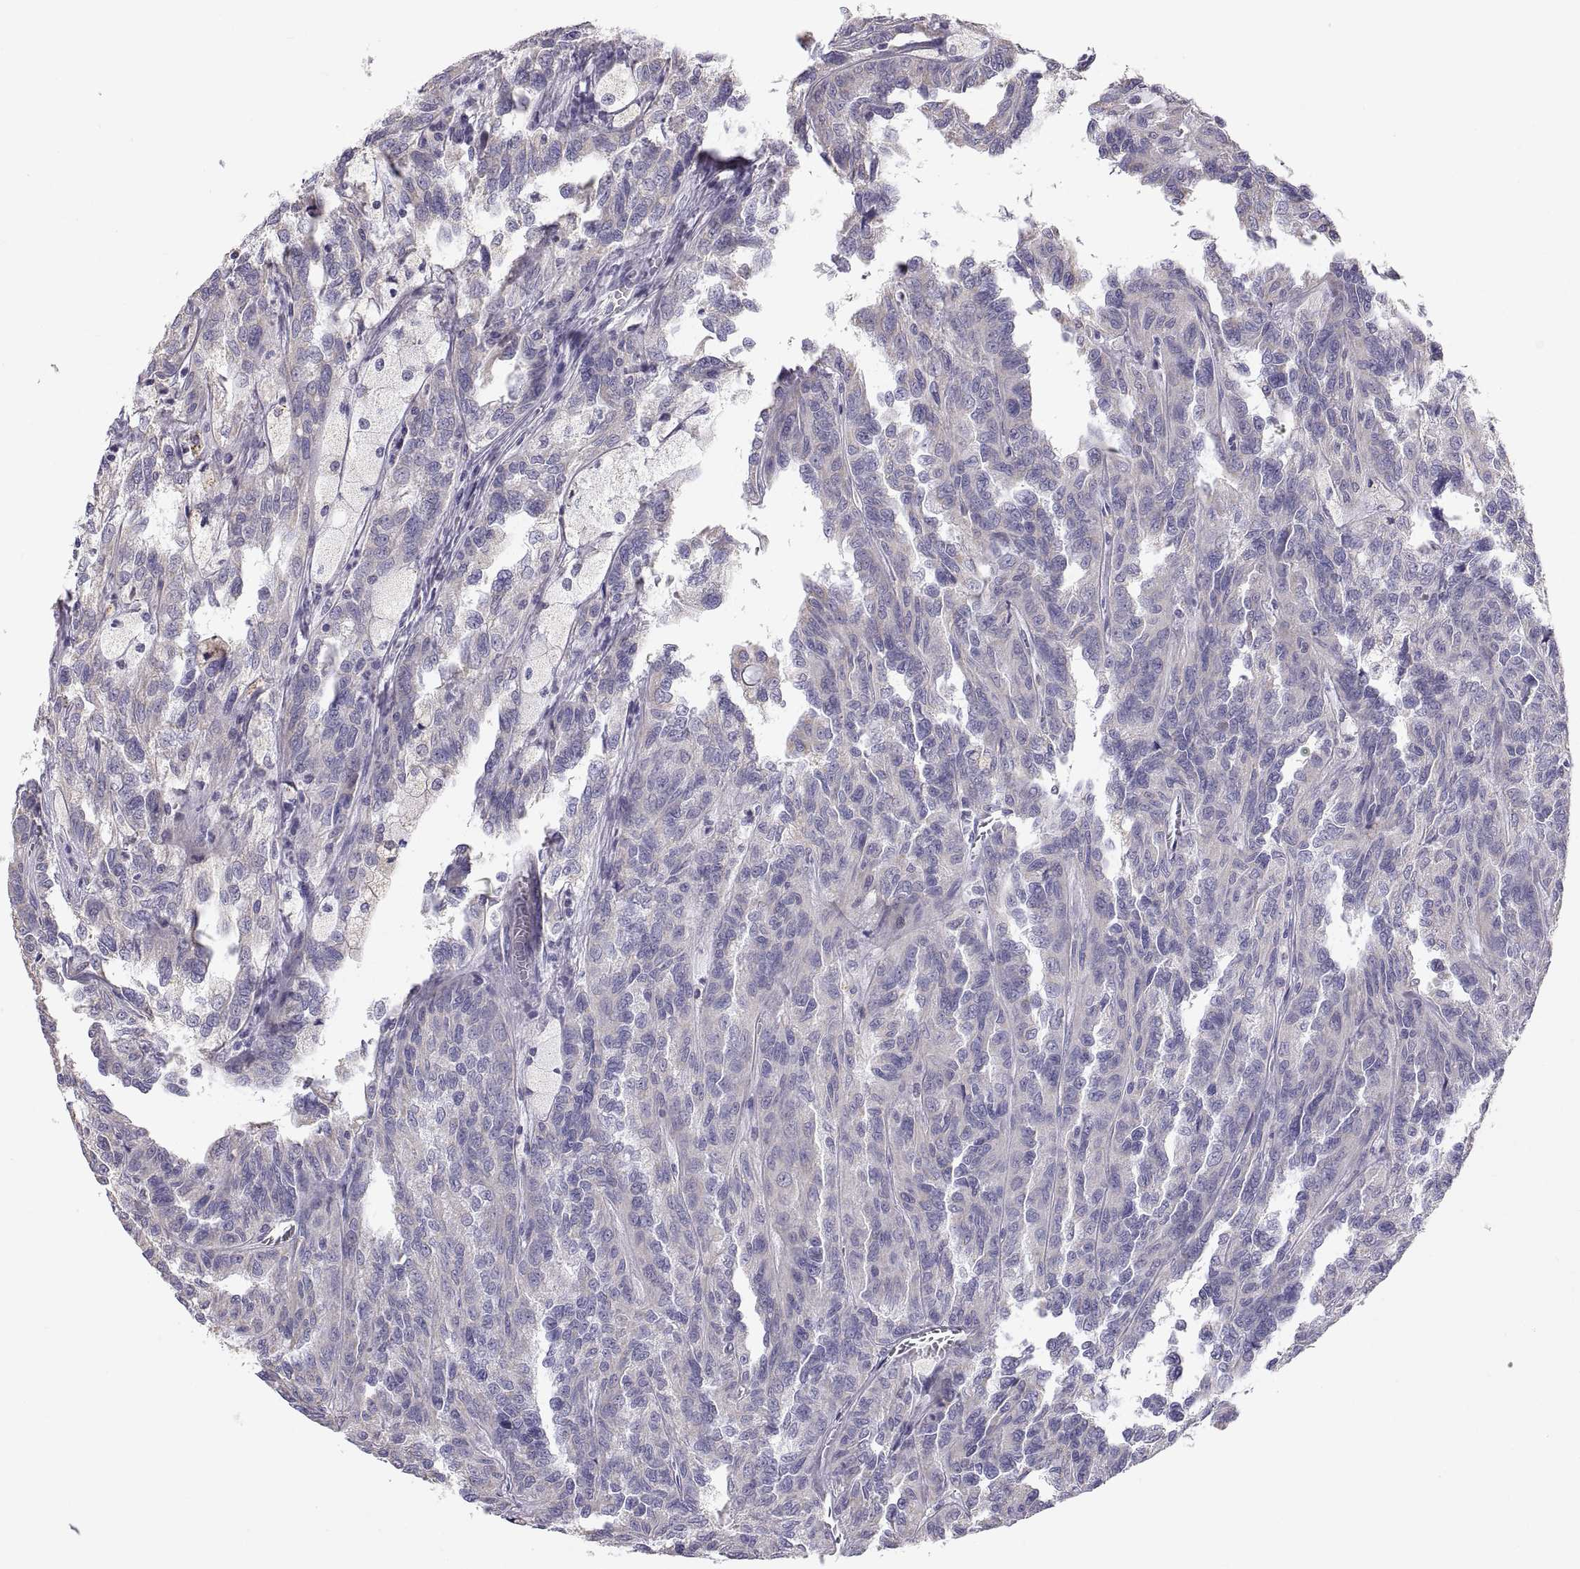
{"staining": {"intensity": "negative", "quantity": "none", "location": "none"}, "tissue": "renal cancer", "cell_type": "Tumor cells", "image_type": "cancer", "snomed": [{"axis": "morphology", "description": "Adenocarcinoma, NOS"}, {"axis": "topography", "description": "Kidney"}], "caption": "DAB (3,3'-diaminobenzidine) immunohistochemical staining of human renal cancer exhibits no significant expression in tumor cells.", "gene": "TNNC1", "patient": {"sex": "male", "age": 79}}